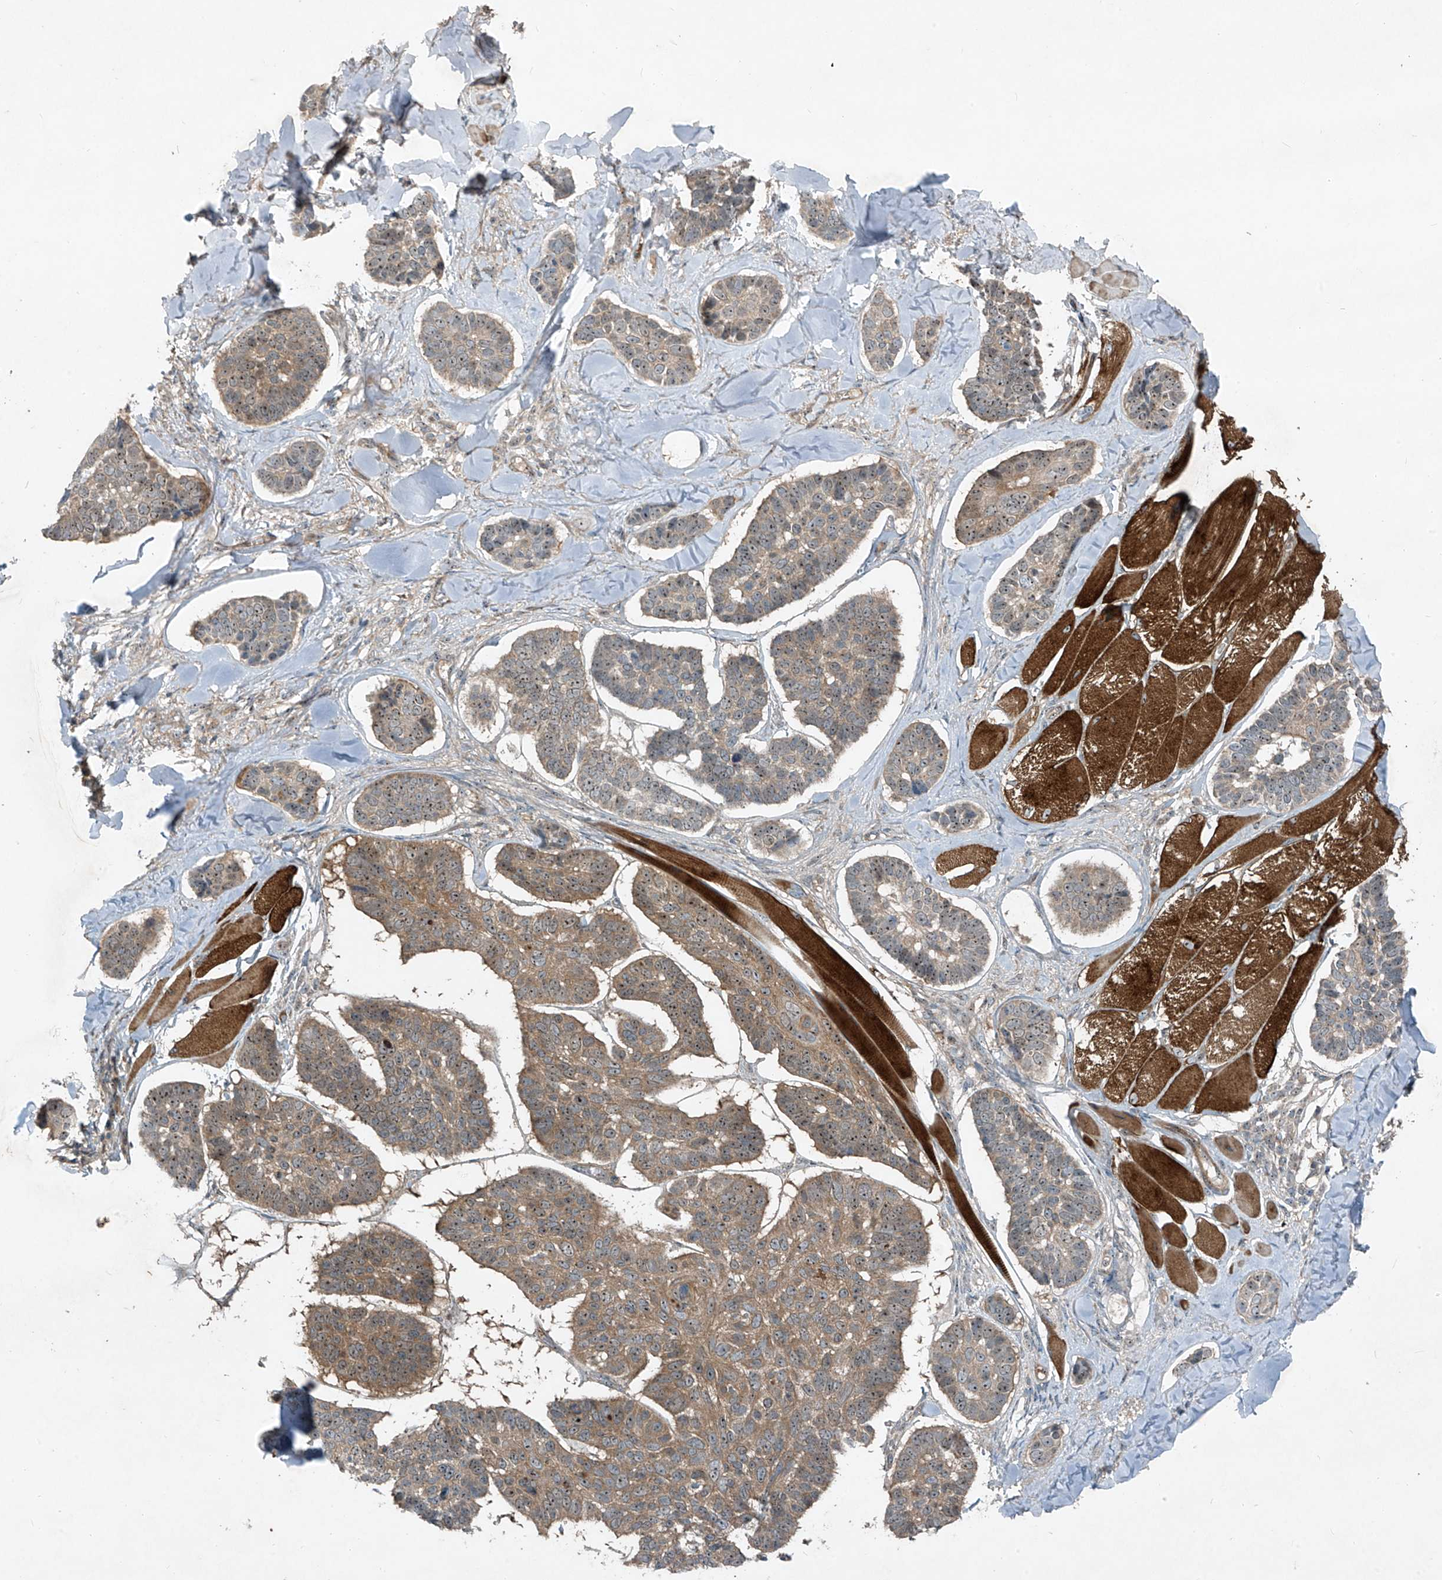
{"staining": {"intensity": "weak", "quantity": "25%-75%", "location": "cytoplasmic/membranous,nuclear"}, "tissue": "skin cancer", "cell_type": "Tumor cells", "image_type": "cancer", "snomed": [{"axis": "morphology", "description": "Basal cell carcinoma"}, {"axis": "topography", "description": "Skin"}], "caption": "About 25%-75% of tumor cells in skin cancer show weak cytoplasmic/membranous and nuclear protein positivity as visualized by brown immunohistochemical staining.", "gene": "PPCS", "patient": {"sex": "male", "age": 62}}